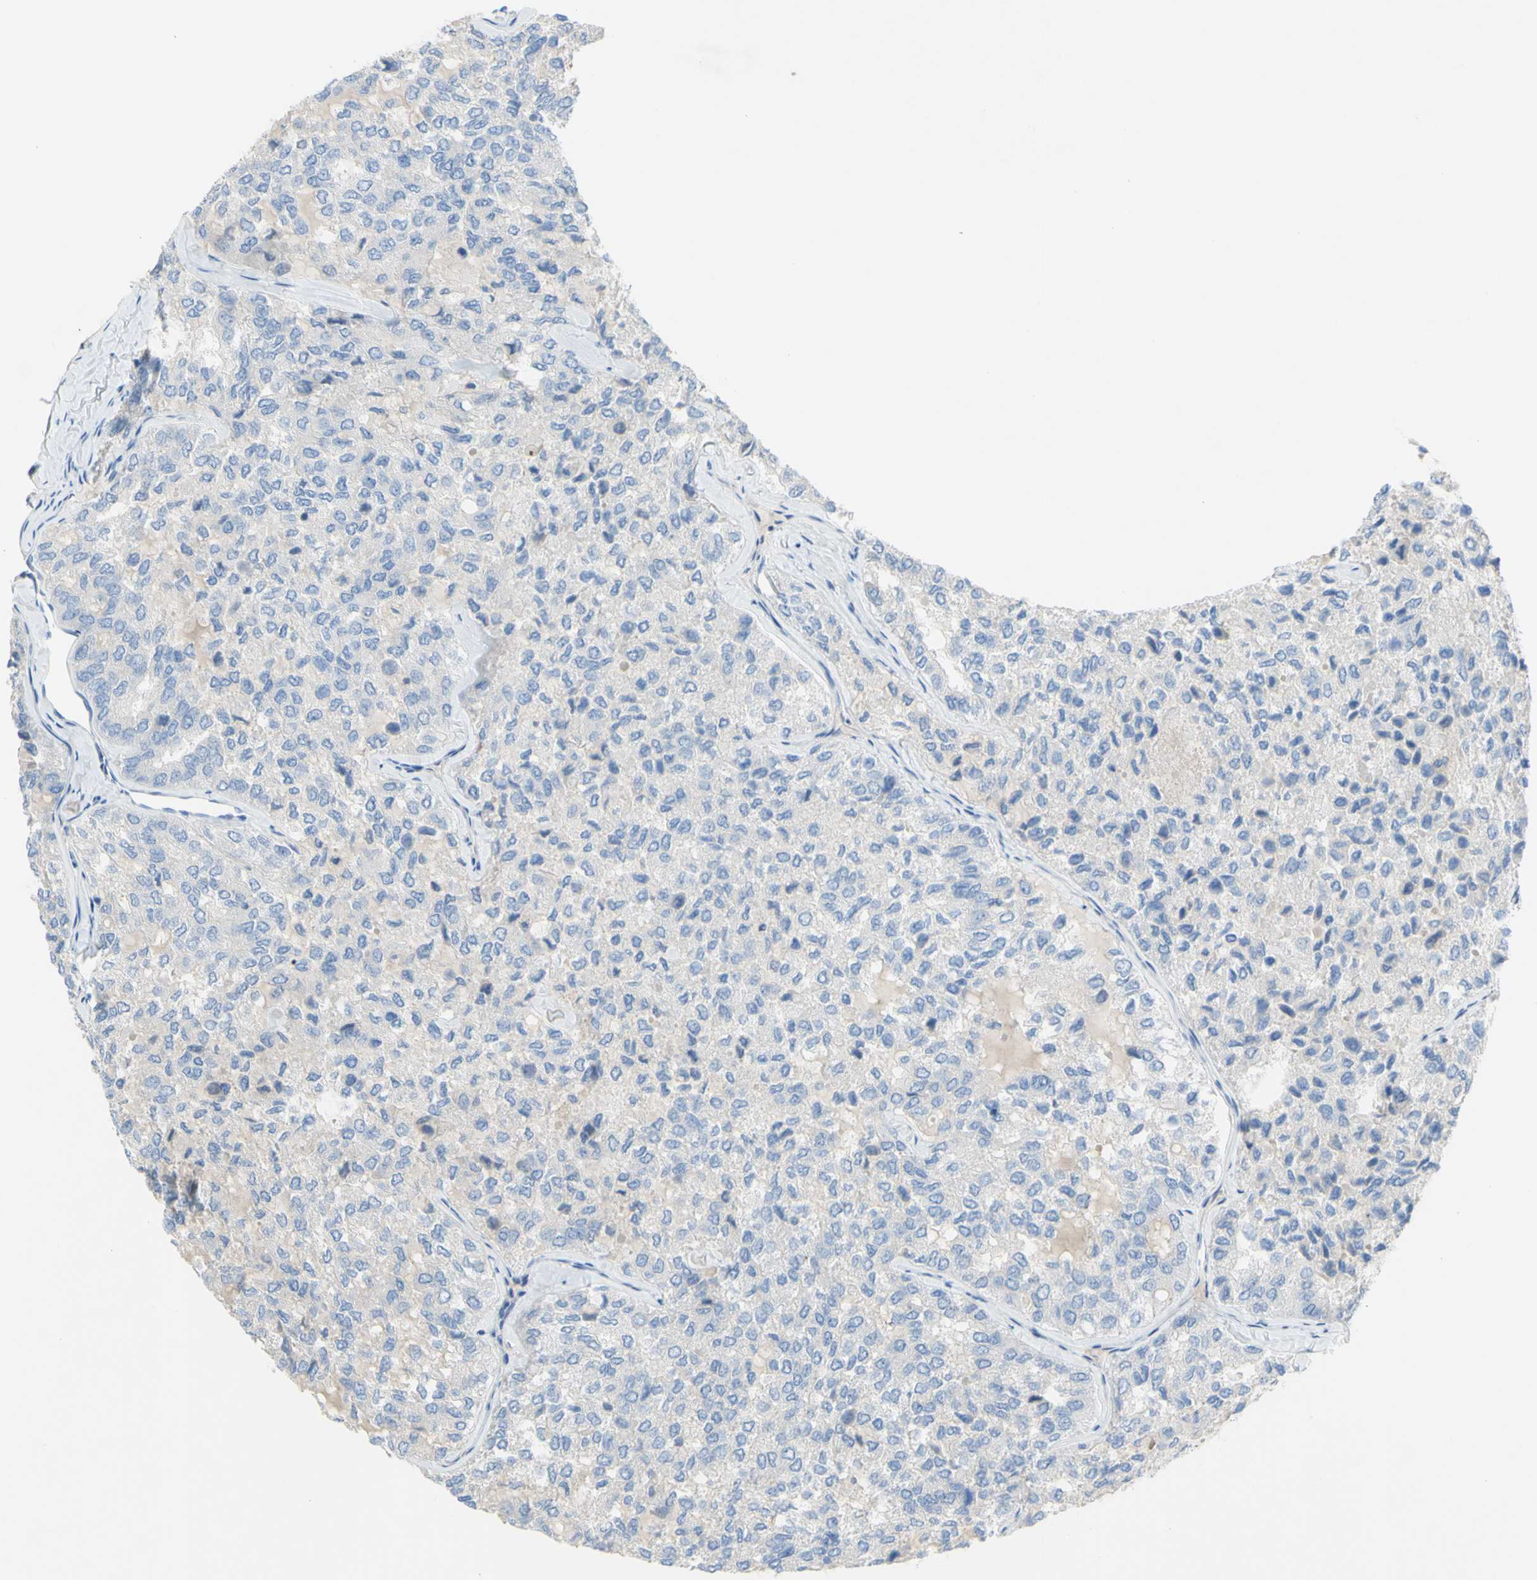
{"staining": {"intensity": "negative", "quantity": "none", "location": "none"}, "tissue": "thyroid cancer", "cell_type": "Tumor cells", "image_type": "cancer", "snomed": [{"axis": "morphology", "description": "Follicular adenoma carcinoma, NOS"}, {"axis": "topography", "description": "Thyroid gland"}], "caption": "Follicular adenoma carcinoma (thyroid) was stained to show a protein in brown. There is no significant expression in tumor cells.", "gene": "TMEM59L", "patient": {"sex": "male", "age": 75}}